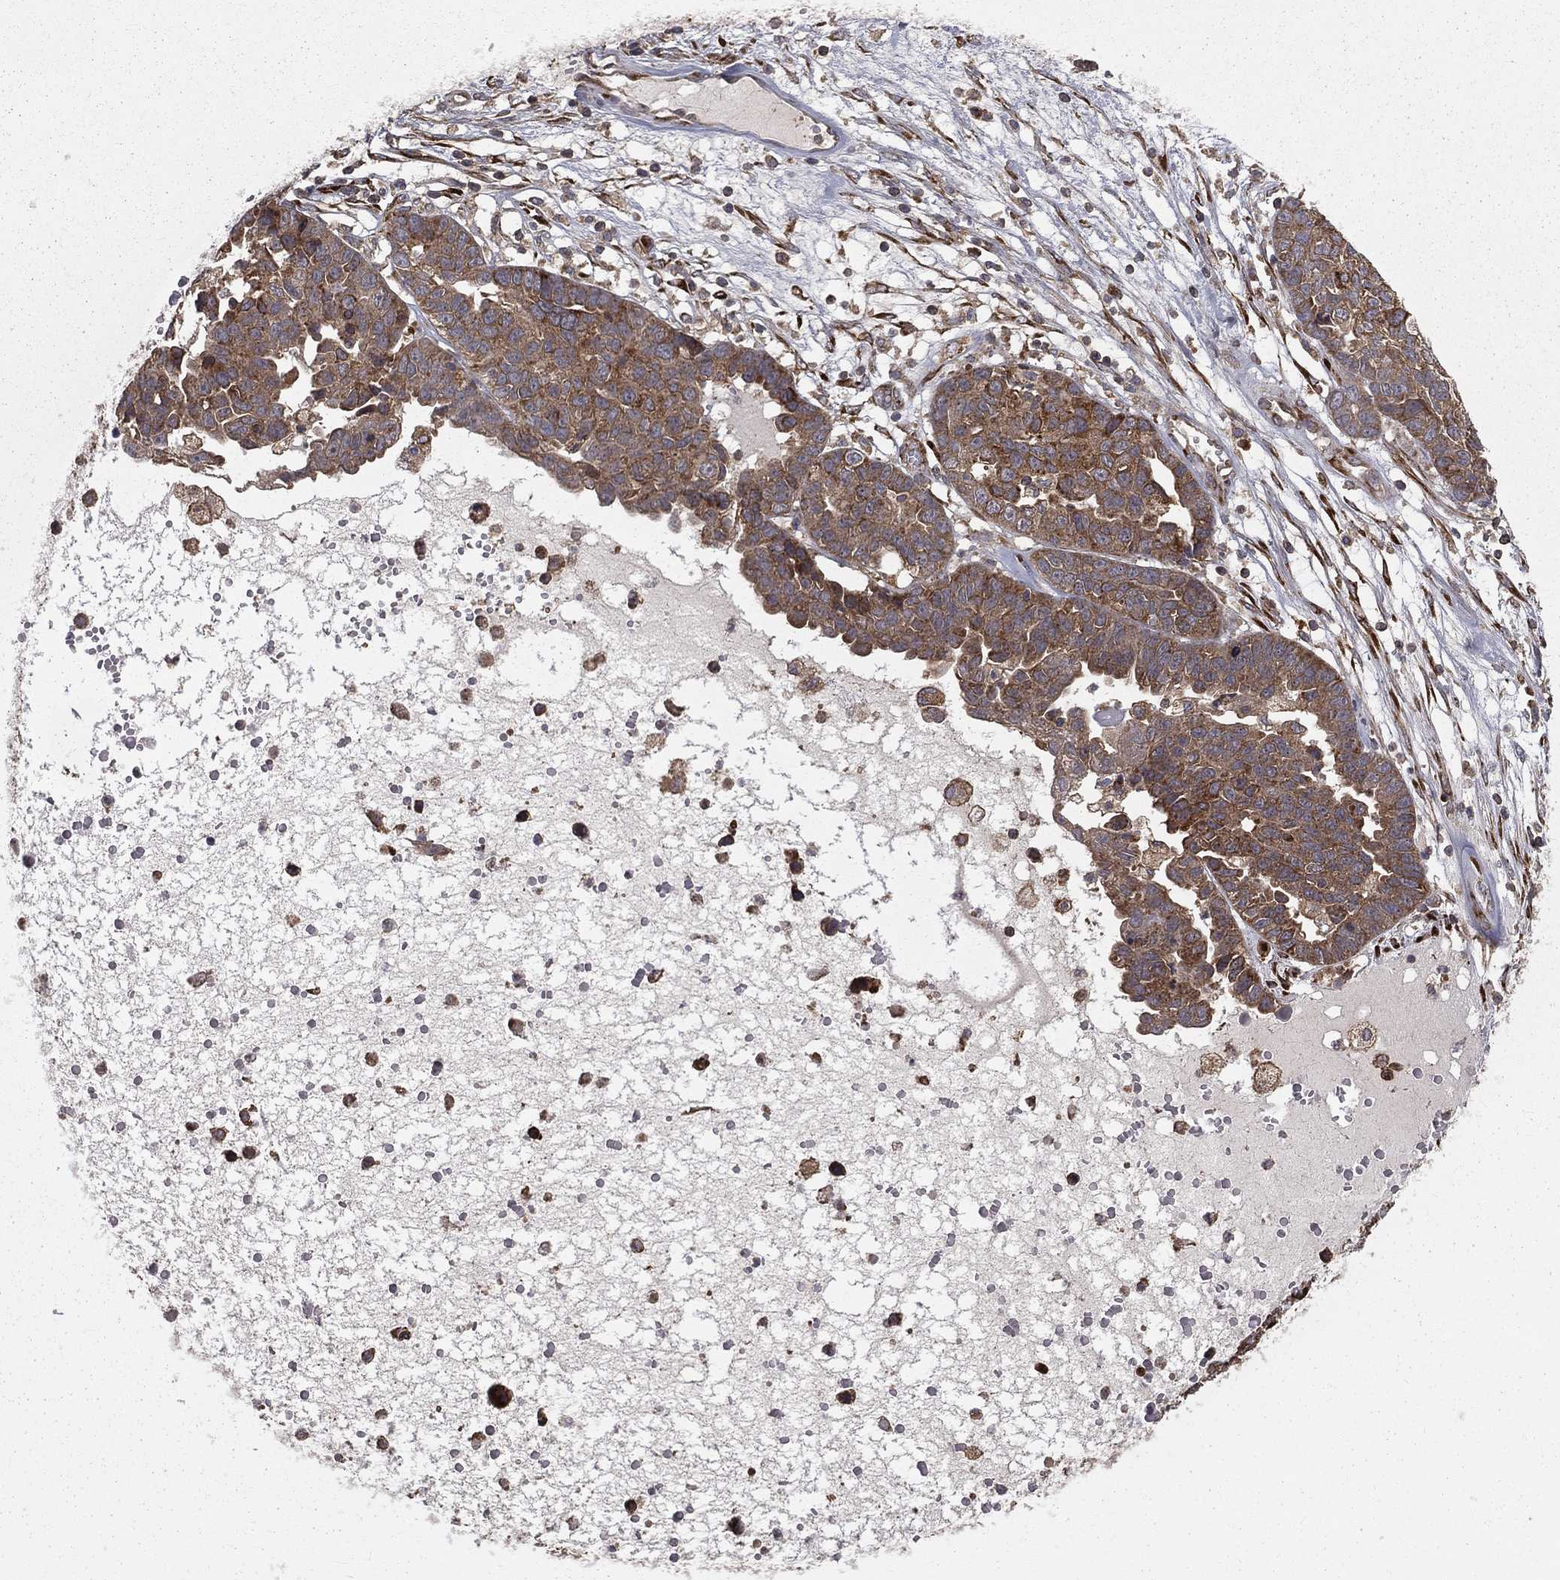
{"staining": {"intensity": "strong", "quantity": ">75%", "location": "cytoplasmic/membranous"}, "tissue": "ovarian cancer", "cell_type": "Tumor cells", "image_type": "cancer", "snomed": [{"axis": "morphology", "description": "Cystadenocarcinoma, serous, NOS"}, {"axis": "topography", "description": "Ovary"}], "caption": "The immunohistochemical stain shows strong cytoplasmic/membranous staining in tumor cells of ovarian cancer (serous cystadenocarcinoma) tissue. The staining is performed using DAB (3,3'-diaminobenzidine) brown chromogen to label protein expression. The nuclei are counter-stained blue using hematoxylin.", "gene": "OLFML1", "patient": {"sex": "female", "age": 87}}